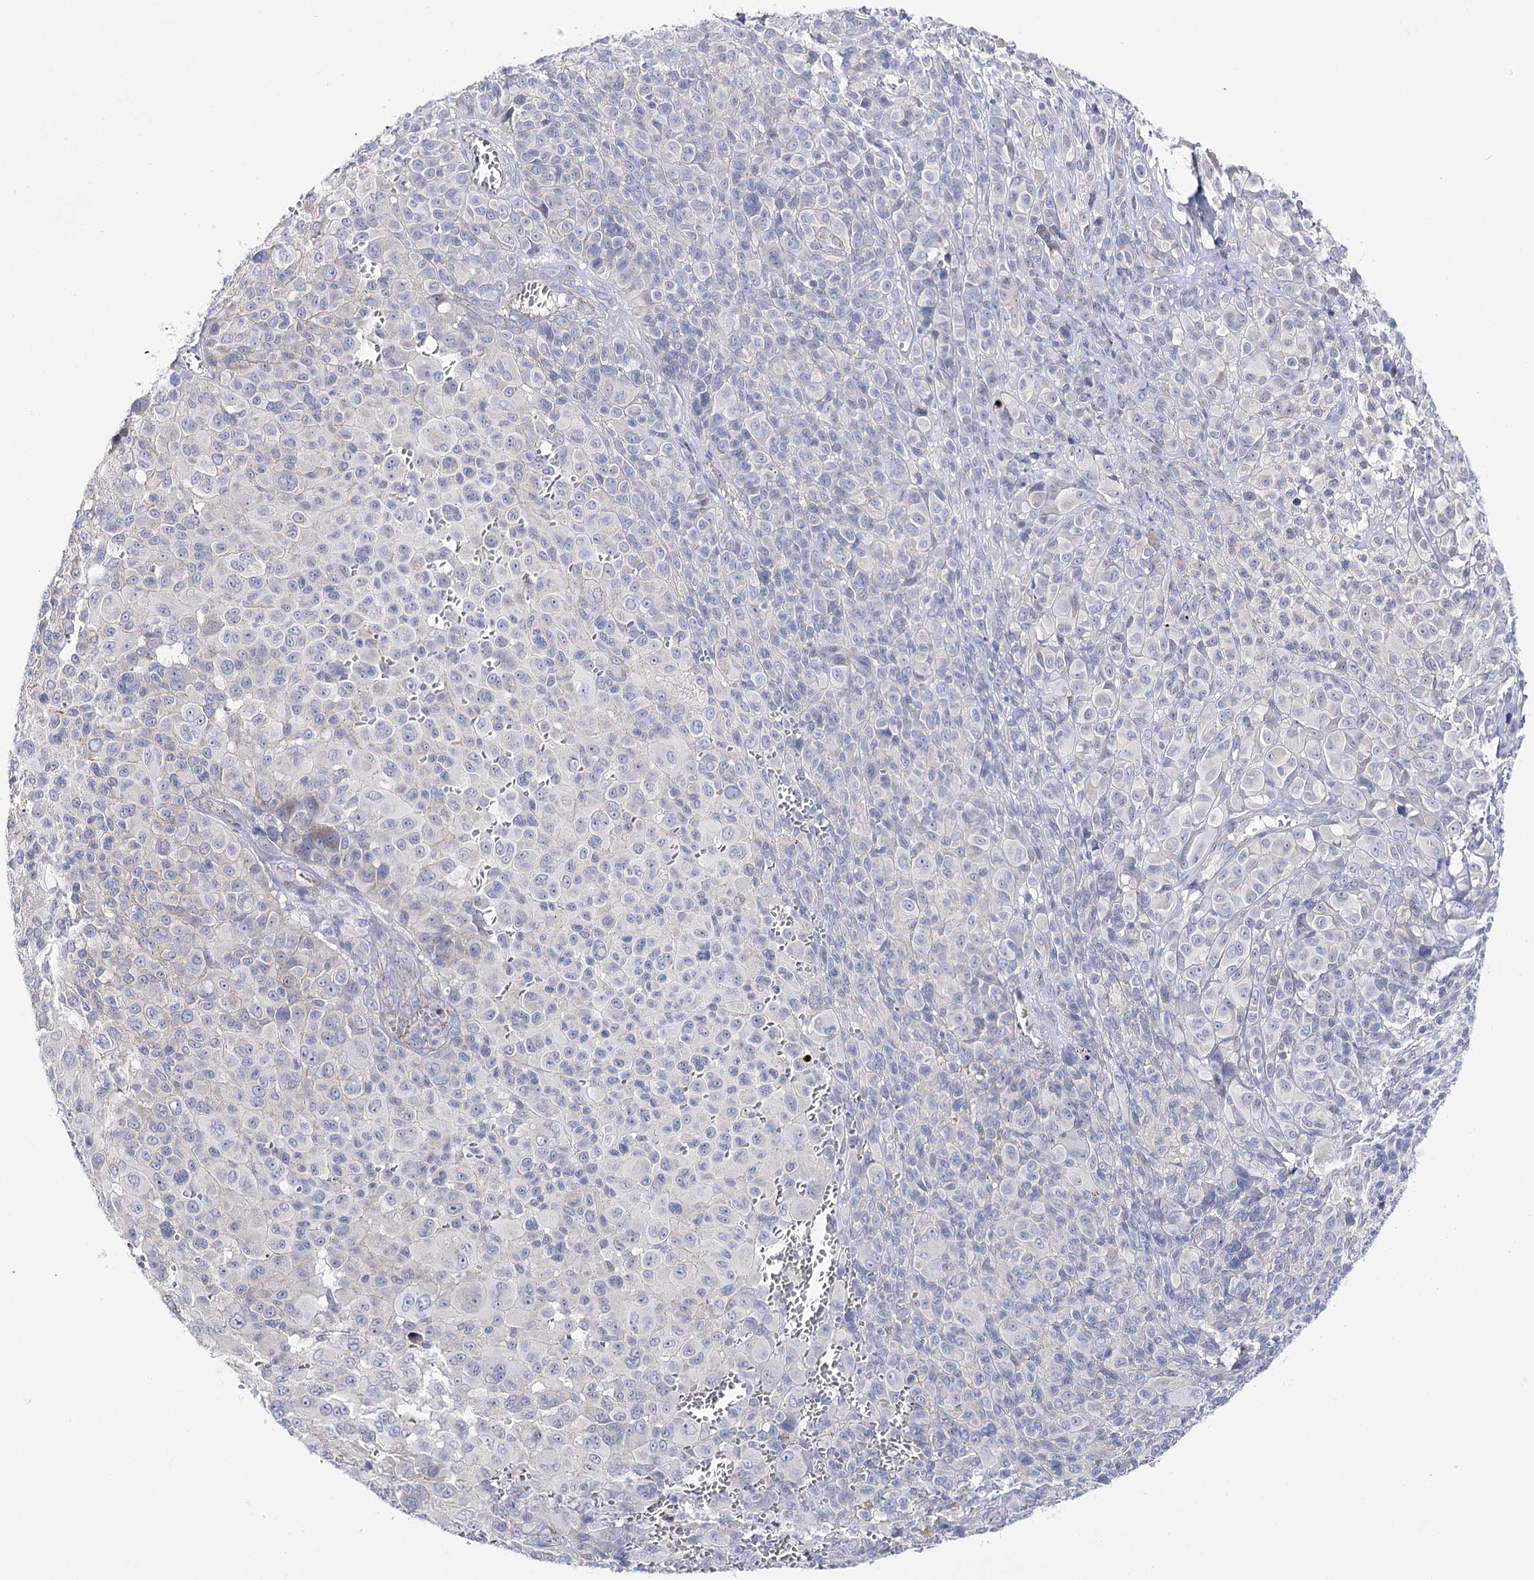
{"staining": {"intensity": "negative", "quantity": "none", "location": "none"}, "tissue": "melanoma", "cell_type": "Tumor cells", "image_type": "cancer", "snomed": [{"axis": "morphology", "description": "Malignant melanoma, NOS"}, {"axis": "topography", "description": "Skin of trunk"}], "caption": "Tumor cells show no significant expression in melanoma.", "gene": "NRAP", "patient": {"sex": "male", "age": 71}}